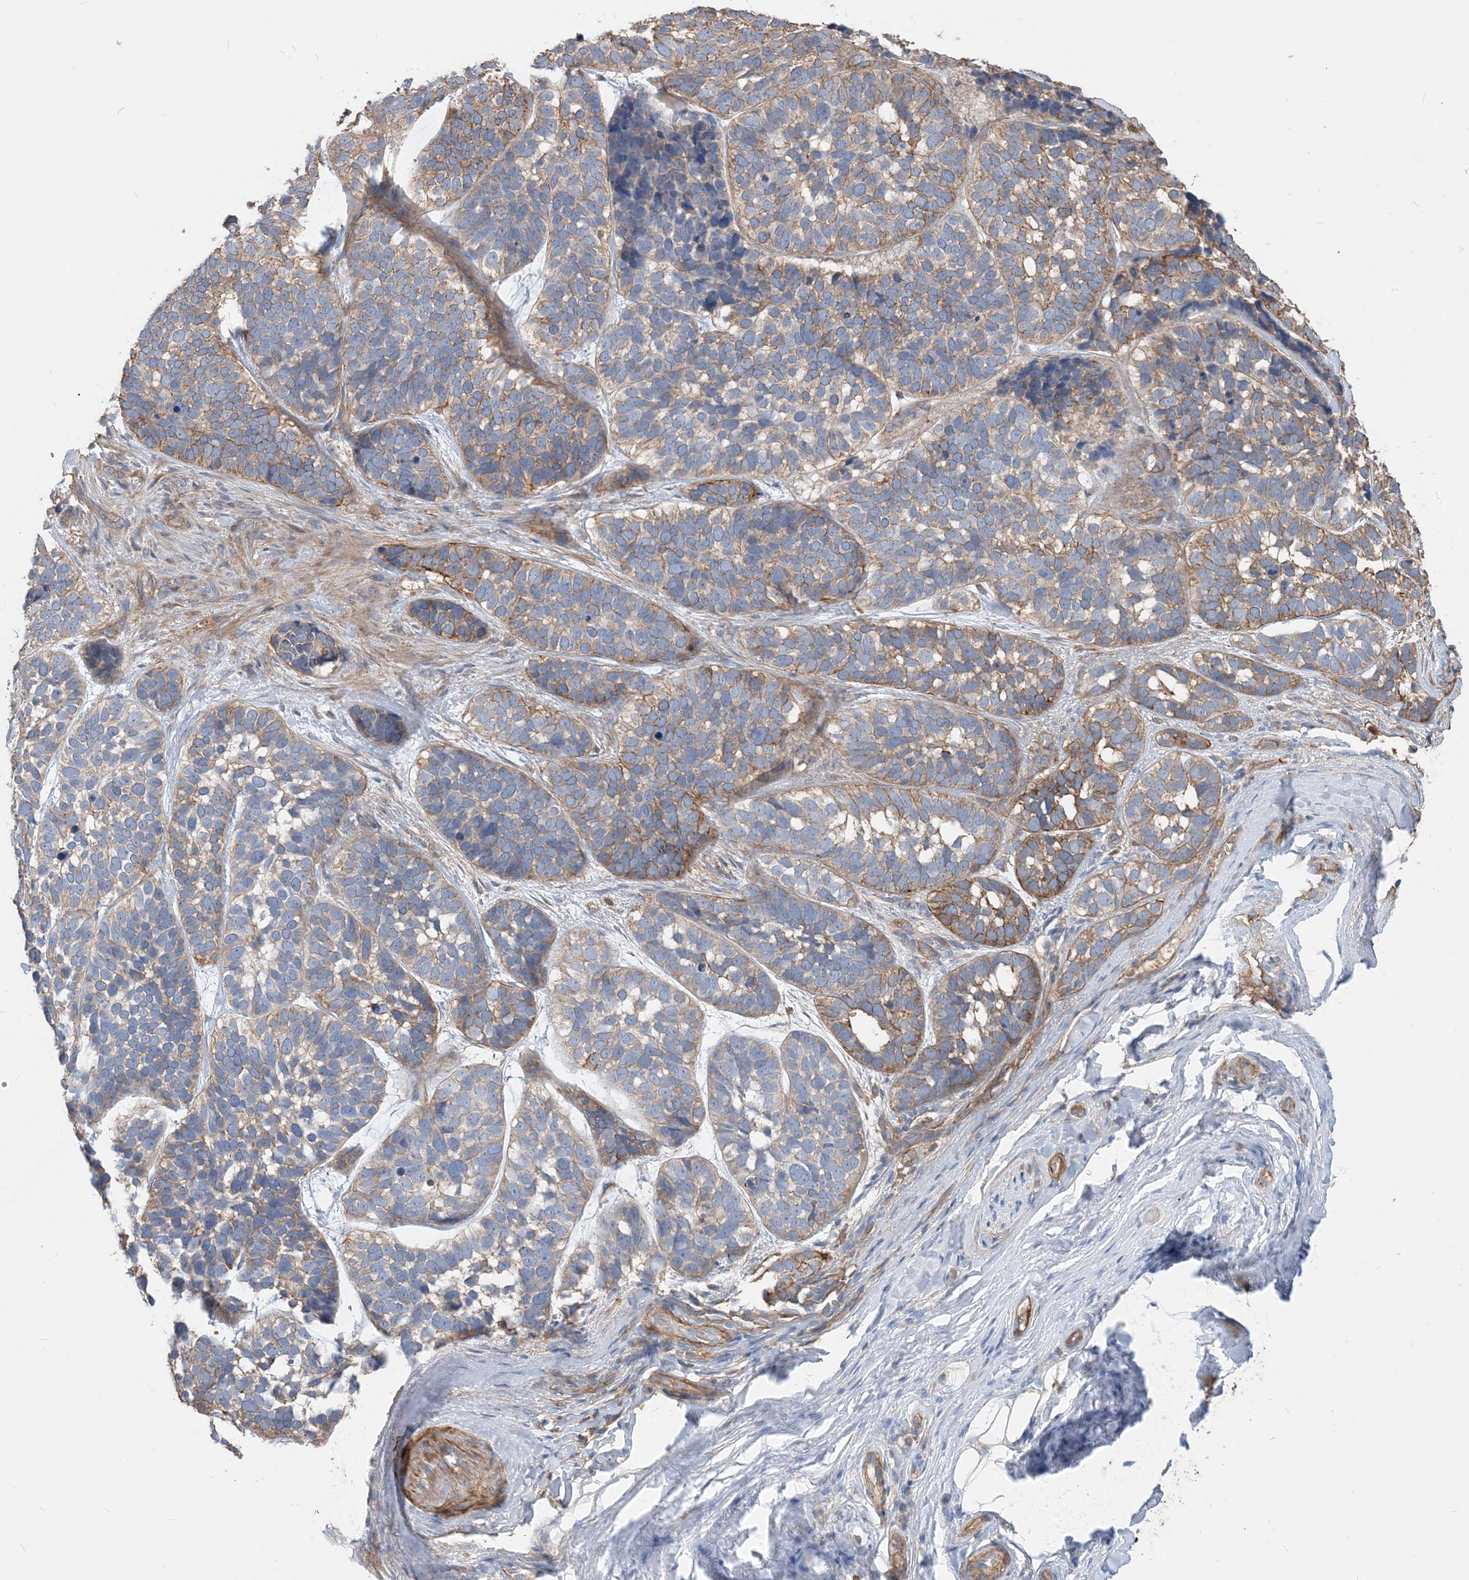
{"staining": {"intensity": "moderate", "quantity": "25%-75%", "location": "cytoplasmic/membranous"}, "tissue": "skin cancer", "cell_type": "Tumor cells", "image_type": "cancer", "snomed": [{"axis": "morphology", "description": "Basal cell carcinoma"}, {"axis": "topography", "description": "Skin"}], "caption": "A photomicrograph of skin cancer (basal cell carcinoma) stained for a protein reveals moderate cytoplasmic/membranous brown staining in tumor cells.", "gene": "PARVG", "patient": {"sex": "male", "age": 62}}